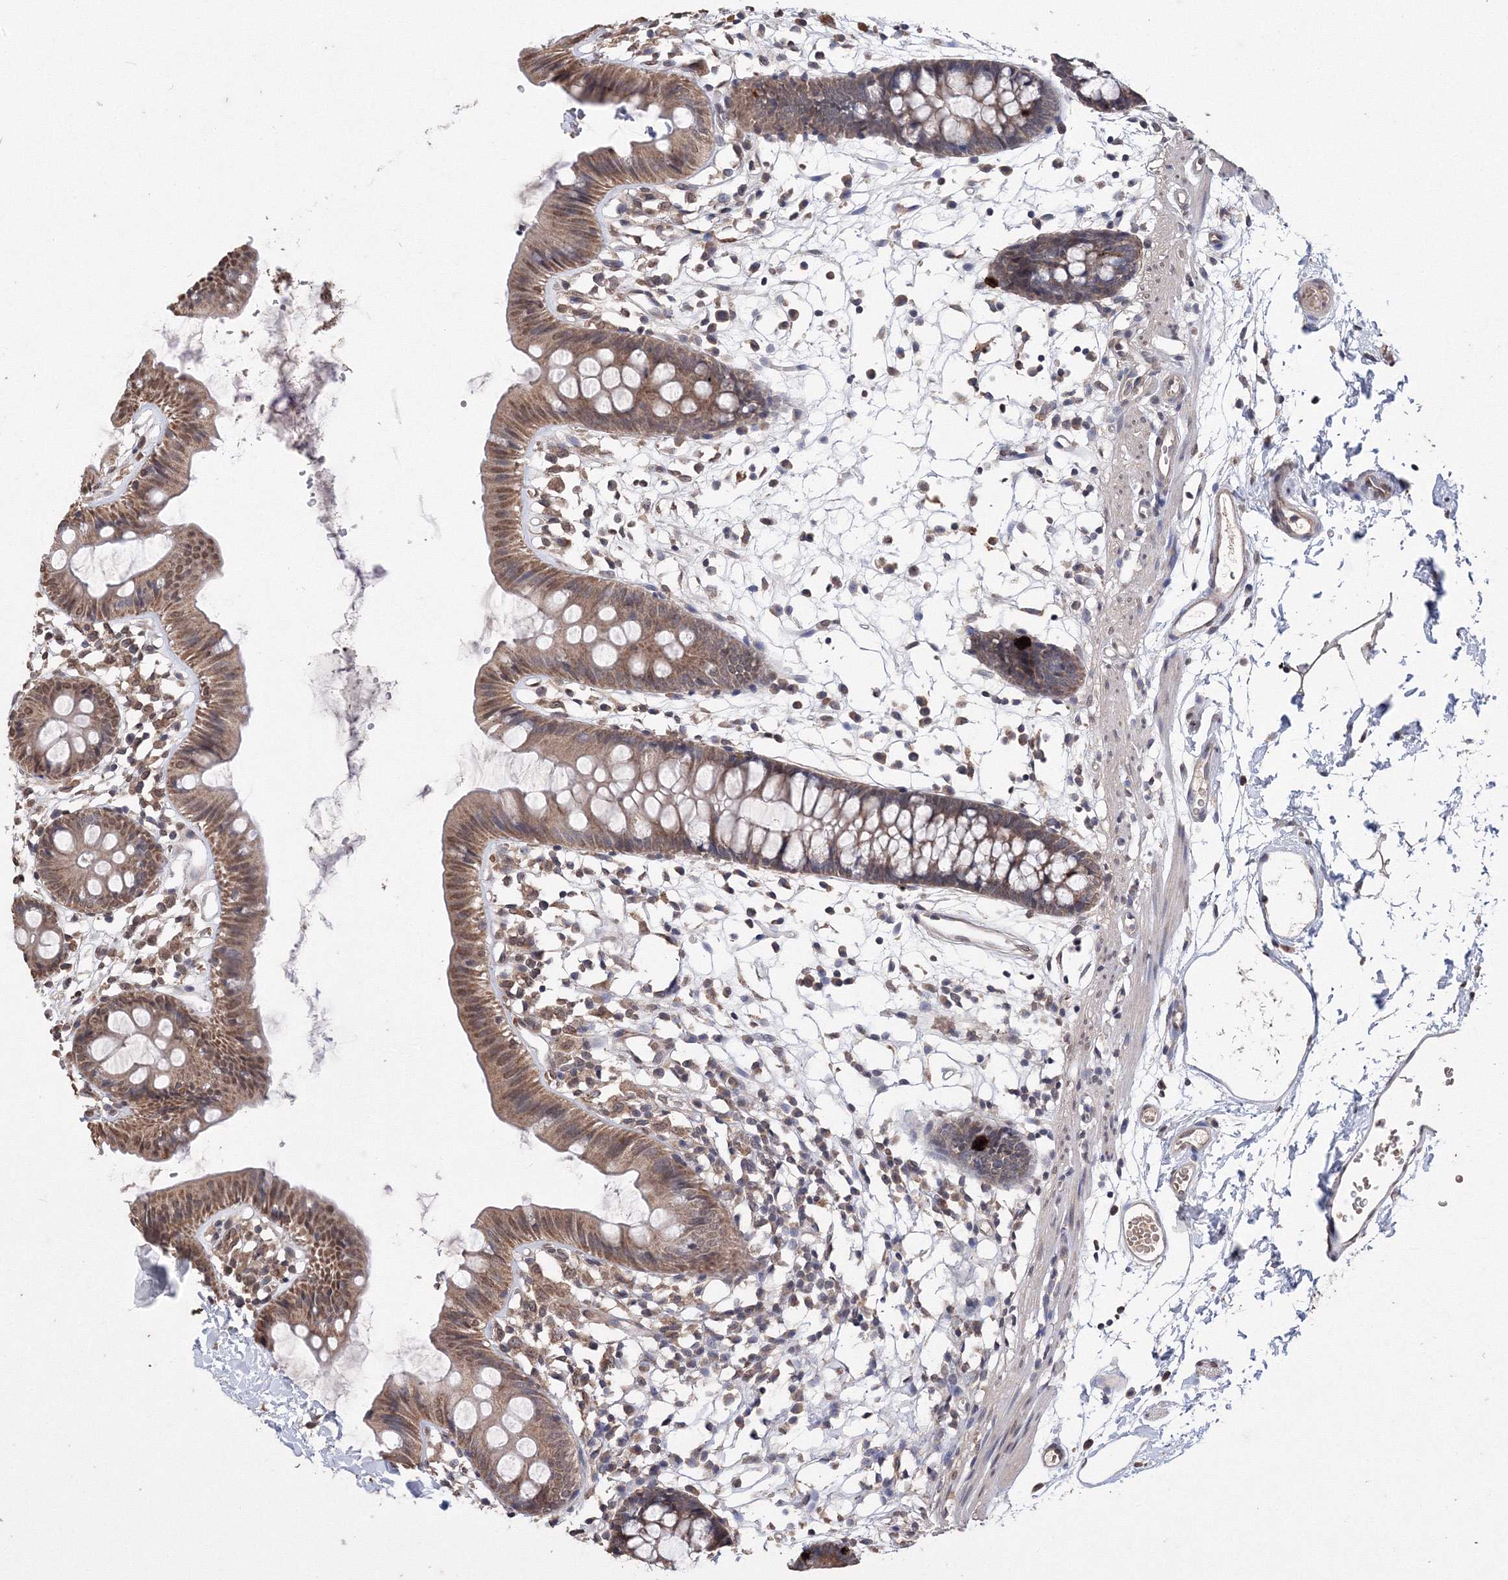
{"staining": {"intensity": "moderate", "quantity": ">75%", "location": "cytoplasmic/membranous,nuclear"}, "tissue": "colon", "cell_type": "Endothelial cells", "image_type": "normal", "snomed": [{"axis": "morphology", "description": "Normal tissue, NOS"}, {"axis": "topography", "description": "Colon"}], "caption": "IHC (DAB (3,3'-diaminobenzidine)) staining of benign human colon reveals moderate cytoplasmic/membranous,nuclear protein positivity in about >75% of endothelial cells. Using DAB (brown) and hematoxylin (blue) stains, captured at high magnification using brightfield microscopy.", "gene": "GPN1", "patient": {"sex": "male", "age": 56}}